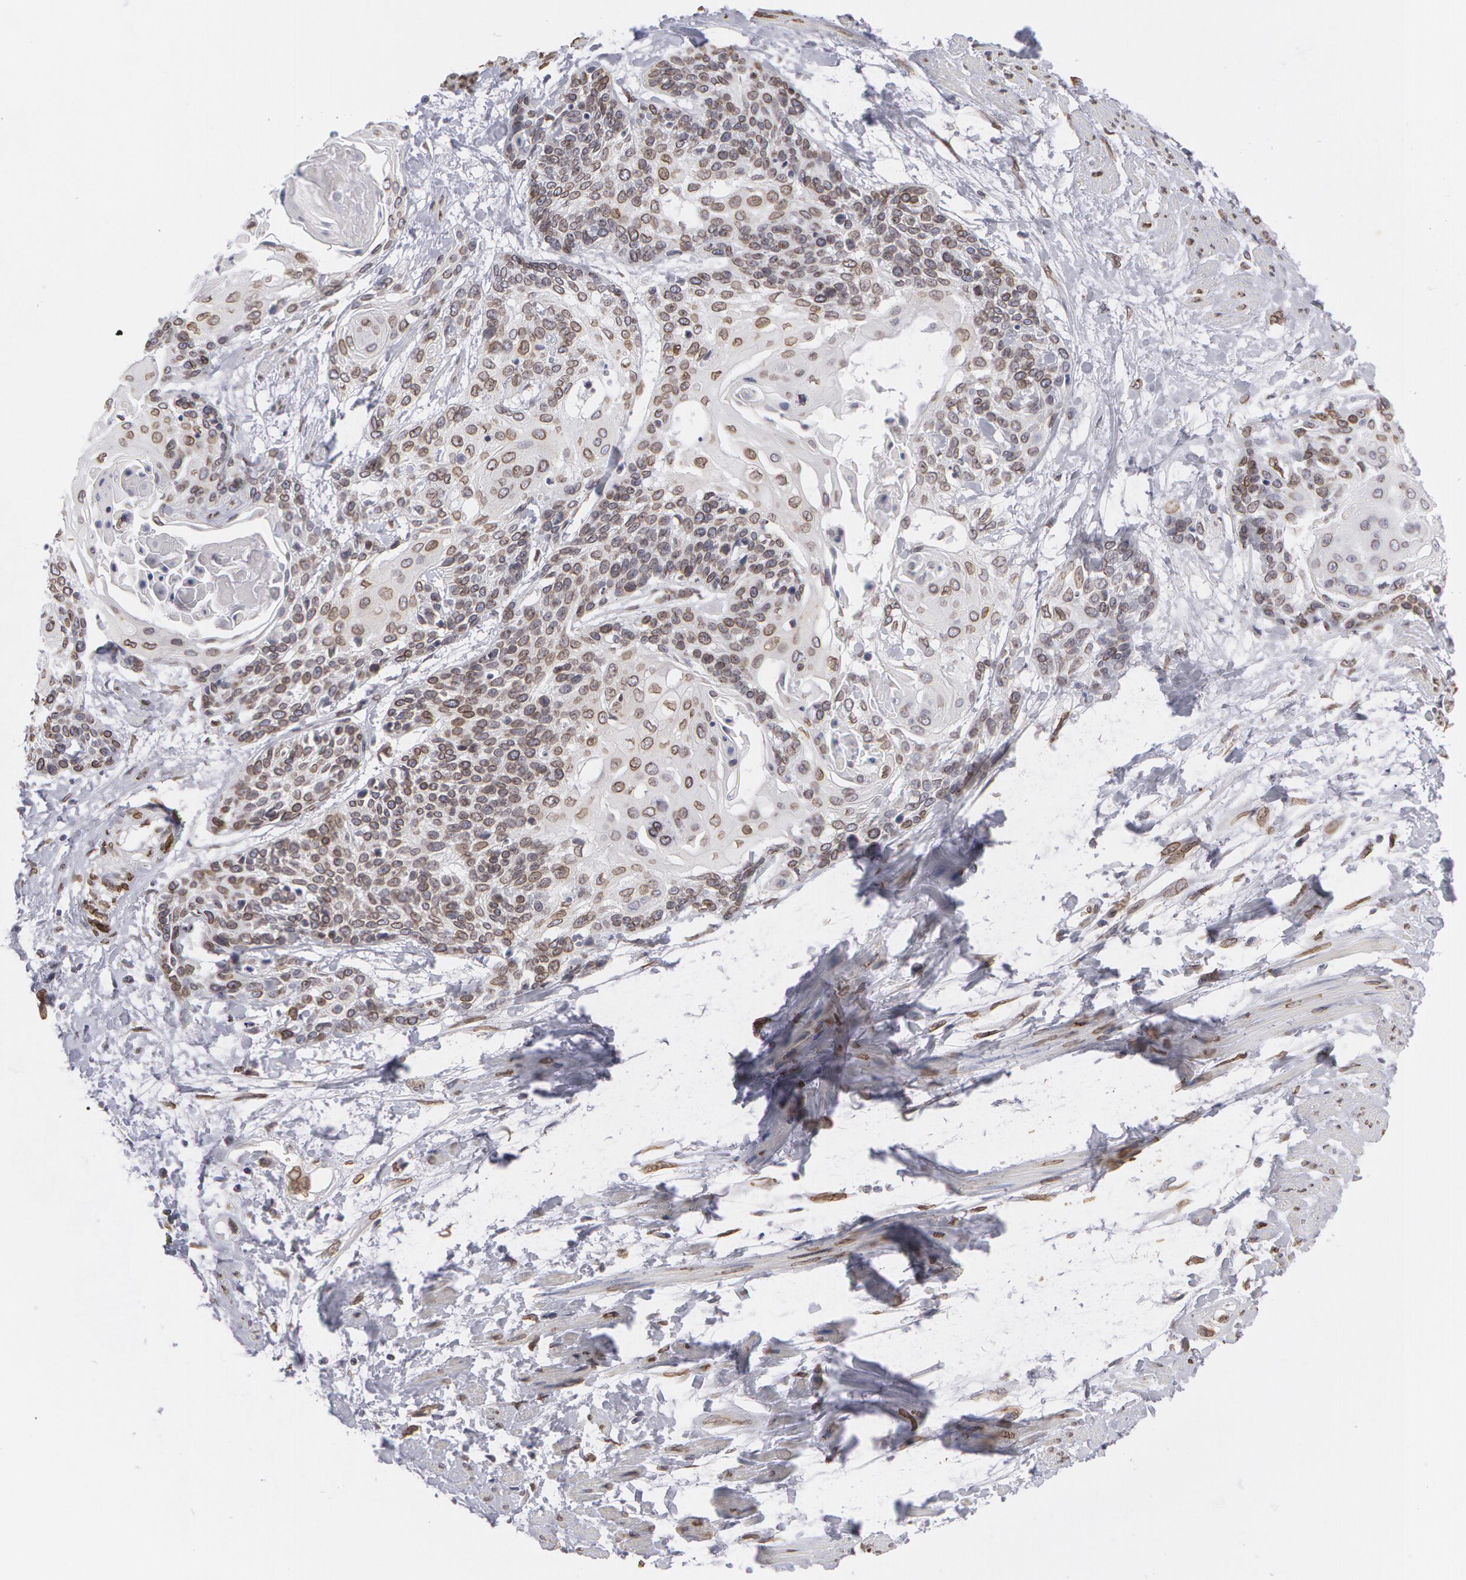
{"staining": {"intensity": "weak", "quantity": ">75%", "location": "nuclear"}, "tissue": "cervical cancer", "cell_type": "Tumor cells", "image_type": "cancer", "snomed": [{"axis": "morphology", "description": "Squamous cell carcinoma, NOS"}, {"axis": "topography", "description": "Cervix"}], "caption": "DAB (3,3'-diaminobenzidine) immunohistochemical staining of squamous cell carcinoma (cervical) demonstrates weak nuclear protein staining in approximately >75% of tumor cells.", "gene": "EMD", "patient": {"sex": "female", "age": 57}}